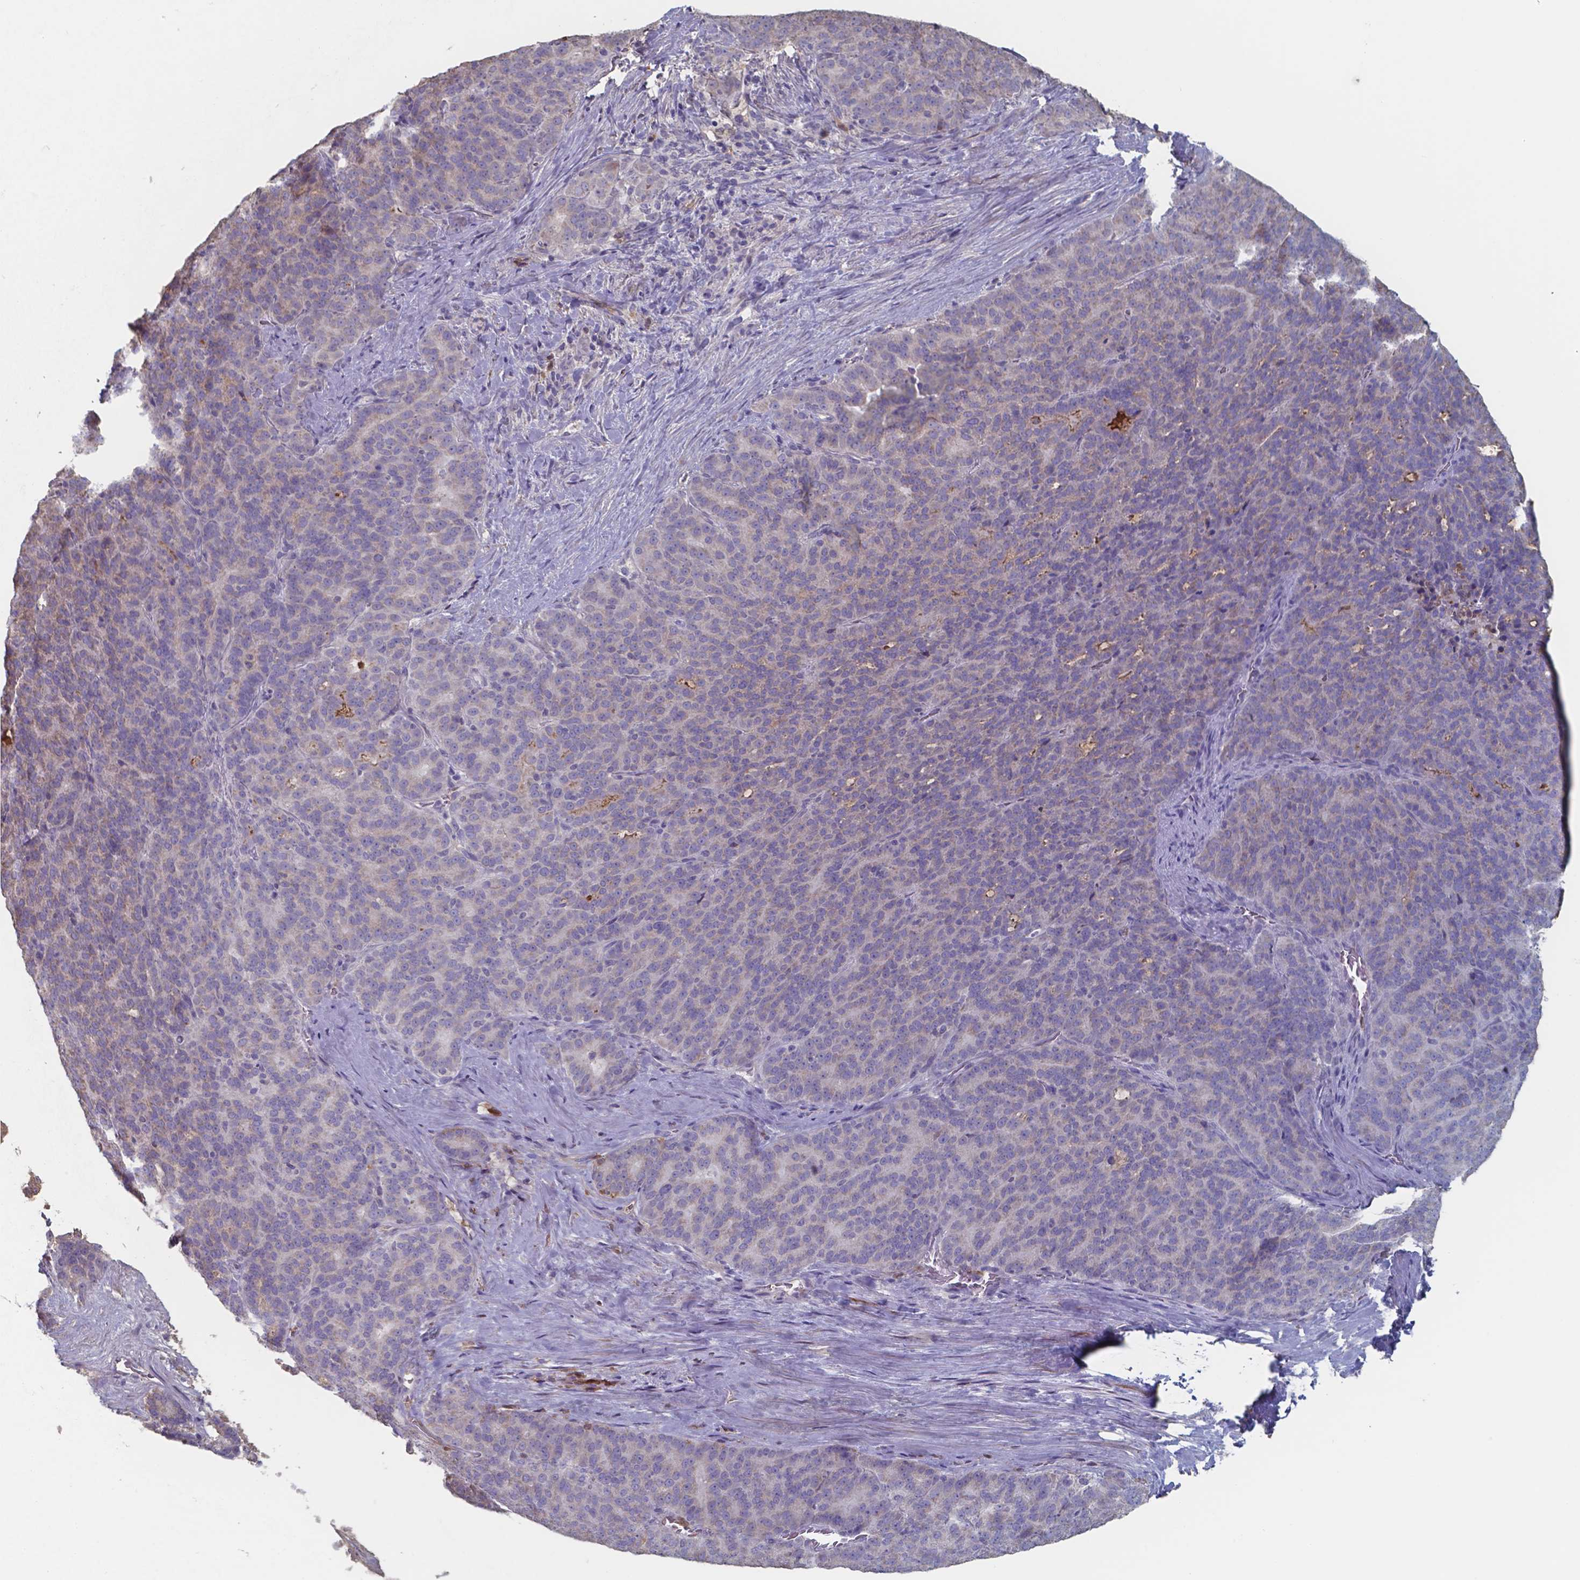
{"staining": {"intensity": "weak", "quantity": "<25%", "location": "cytoplasmic/membranous"}, "tissue": "liver cancer", "cell_type": "Tumor cells", "image_type": "cancer", "snomed": [{"axis": "morphology", "description": "Cholangiocarcinoma"}, {"axis": "topography", "description": "Liver"}], "caption": "Immunohistochemistry of human liver cholangiocarcinoma reveals no positivity in tumor cells.", "gene": "BTBD17", "patient": {"sex": "female", "age": 47}}